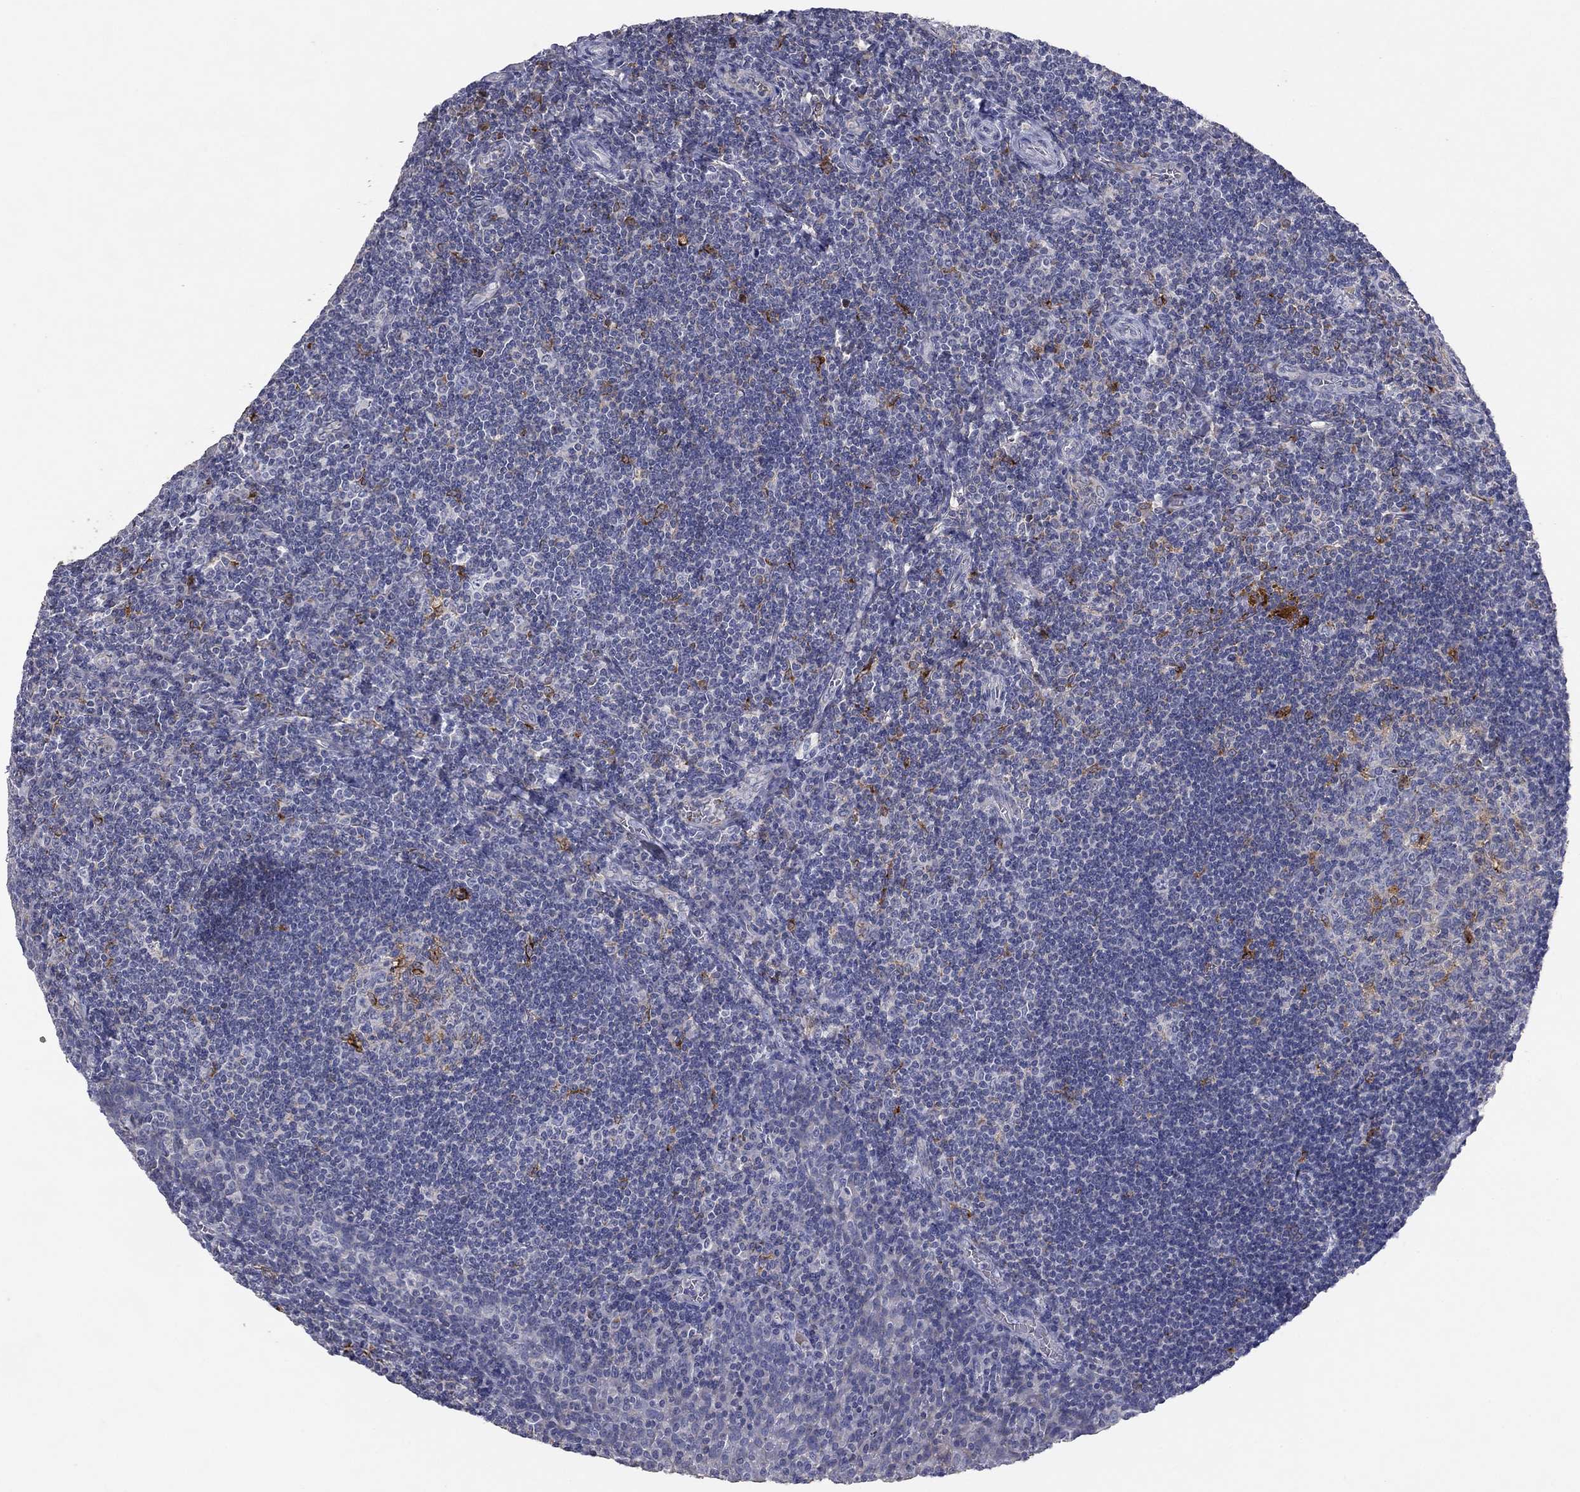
{"staining": {"intensity": "strong", "quantity": "<25%", "location": "cytoplasmic/membranous"}, "tissue": "tonsil", "cell_type": "Germinal center cells", "image_type": "normal", "snomed": [{"axis": "morphology", "description": "Normal tissue, NOS"}, {"axis": "morphology", "description": "Inflammation, NOS"}, {"axis": "topography", "description": "Tonsil"}], "caption": "Immunohistochemistry histopathology image of normal human tonsil stained for a protein (brown), which demonstrates medium levels of strong cytoplasmic/membranous expression in about <25% of germinal center cells.", "gene": "PTGDS", "patient": {"sex": "female", "age": 31}}